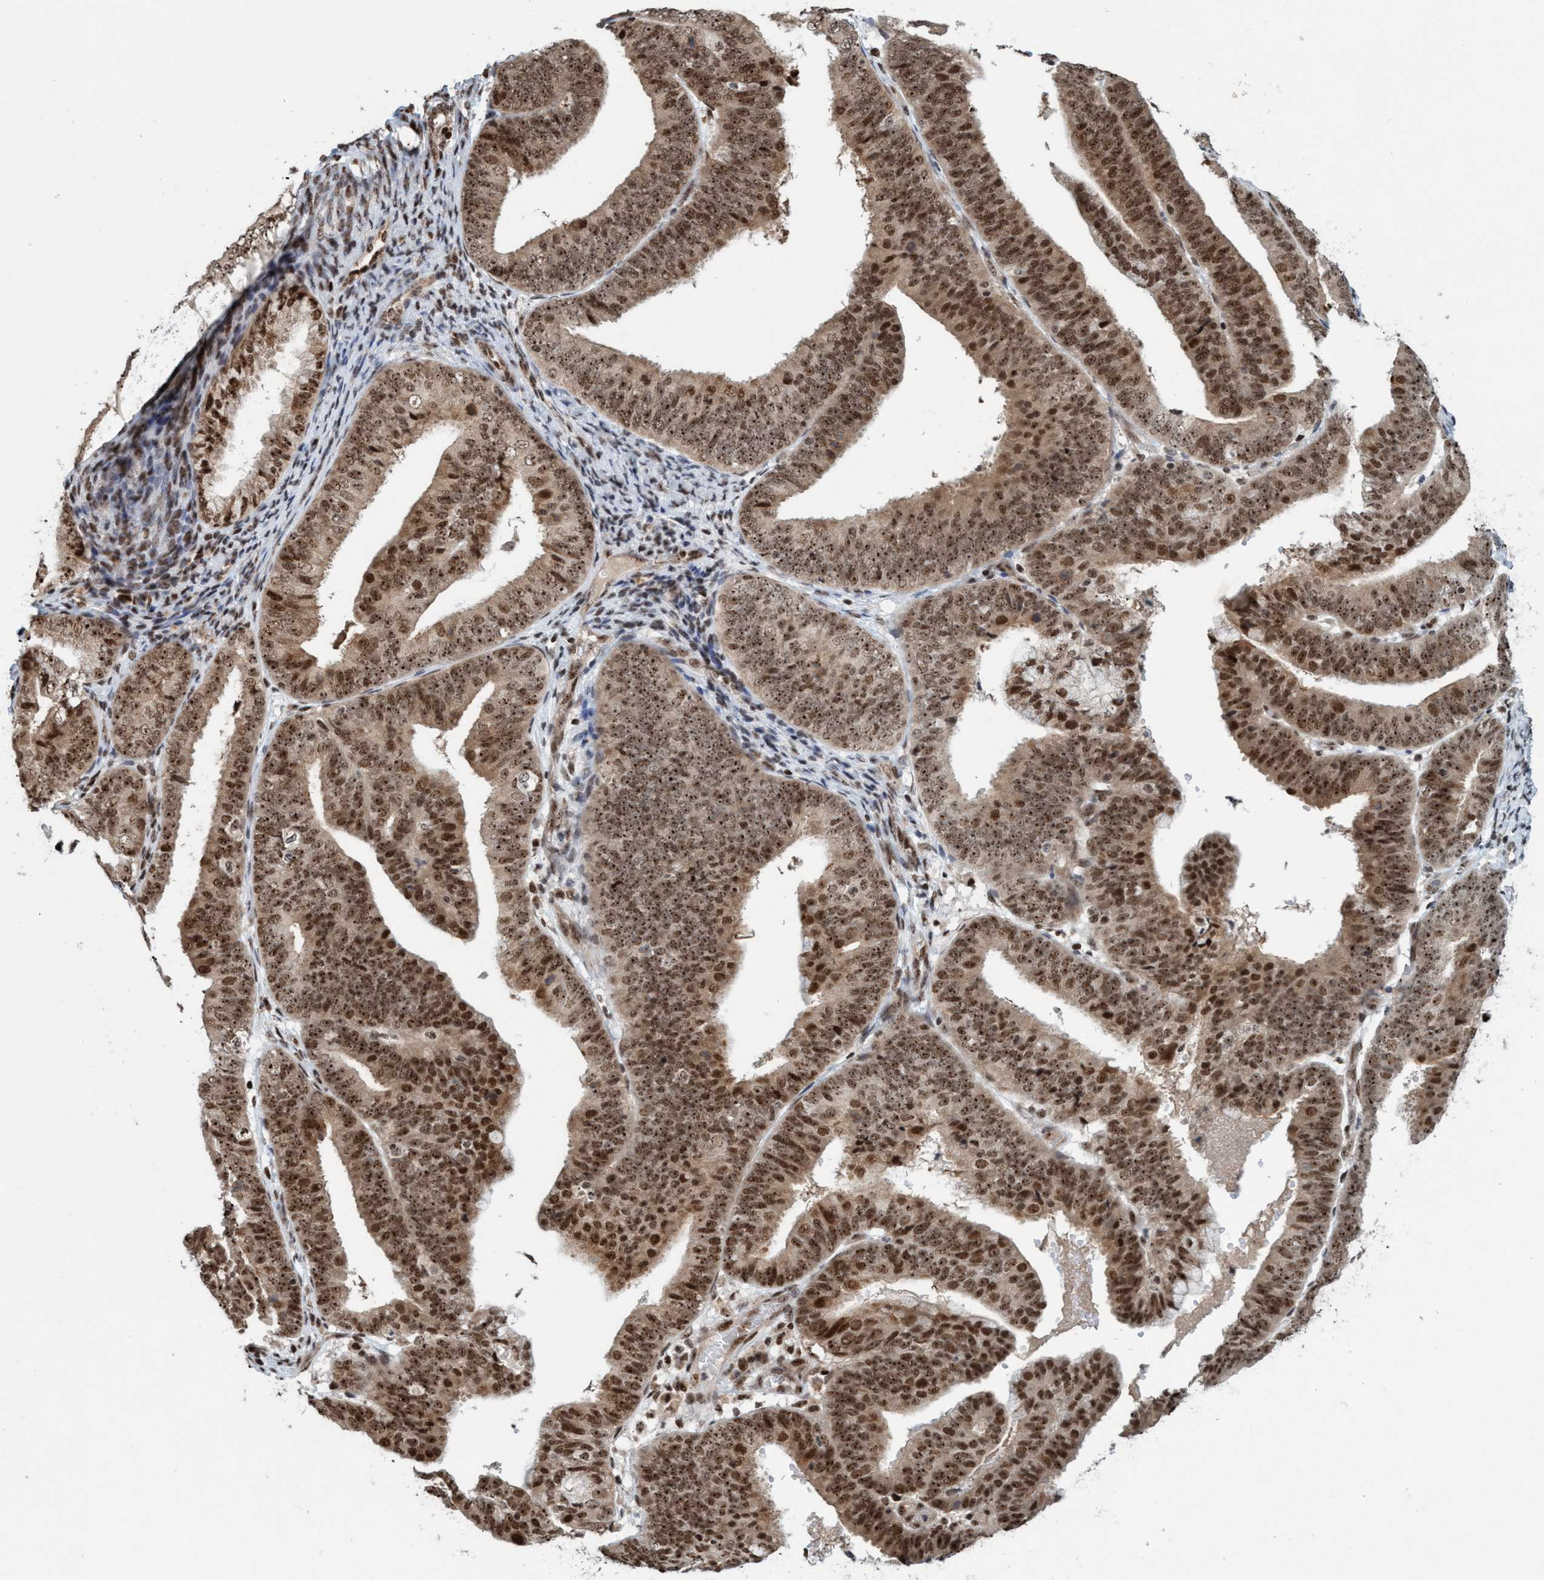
{"staining": {"intensity": "strong", "quantity": ">75%", "location": "nuclear"}, "tissue": "endometrial cancer", "cell_type": "Tumor cells", "image_type": "cancer", "snomed": [{"axis": "morphology", "description": "Adenocarcinoma, NOS"}, {"axis": "topography", "description": "Endometrium"}], "caption": "This is a micrograph of immunohistochemistry staining of endometrial cancer (adenocarcinoma), which shows strong expression in the nuclear of tumor cells.", "gene": "SMCR8", "patient": {"sex": "female", "age": 63}}